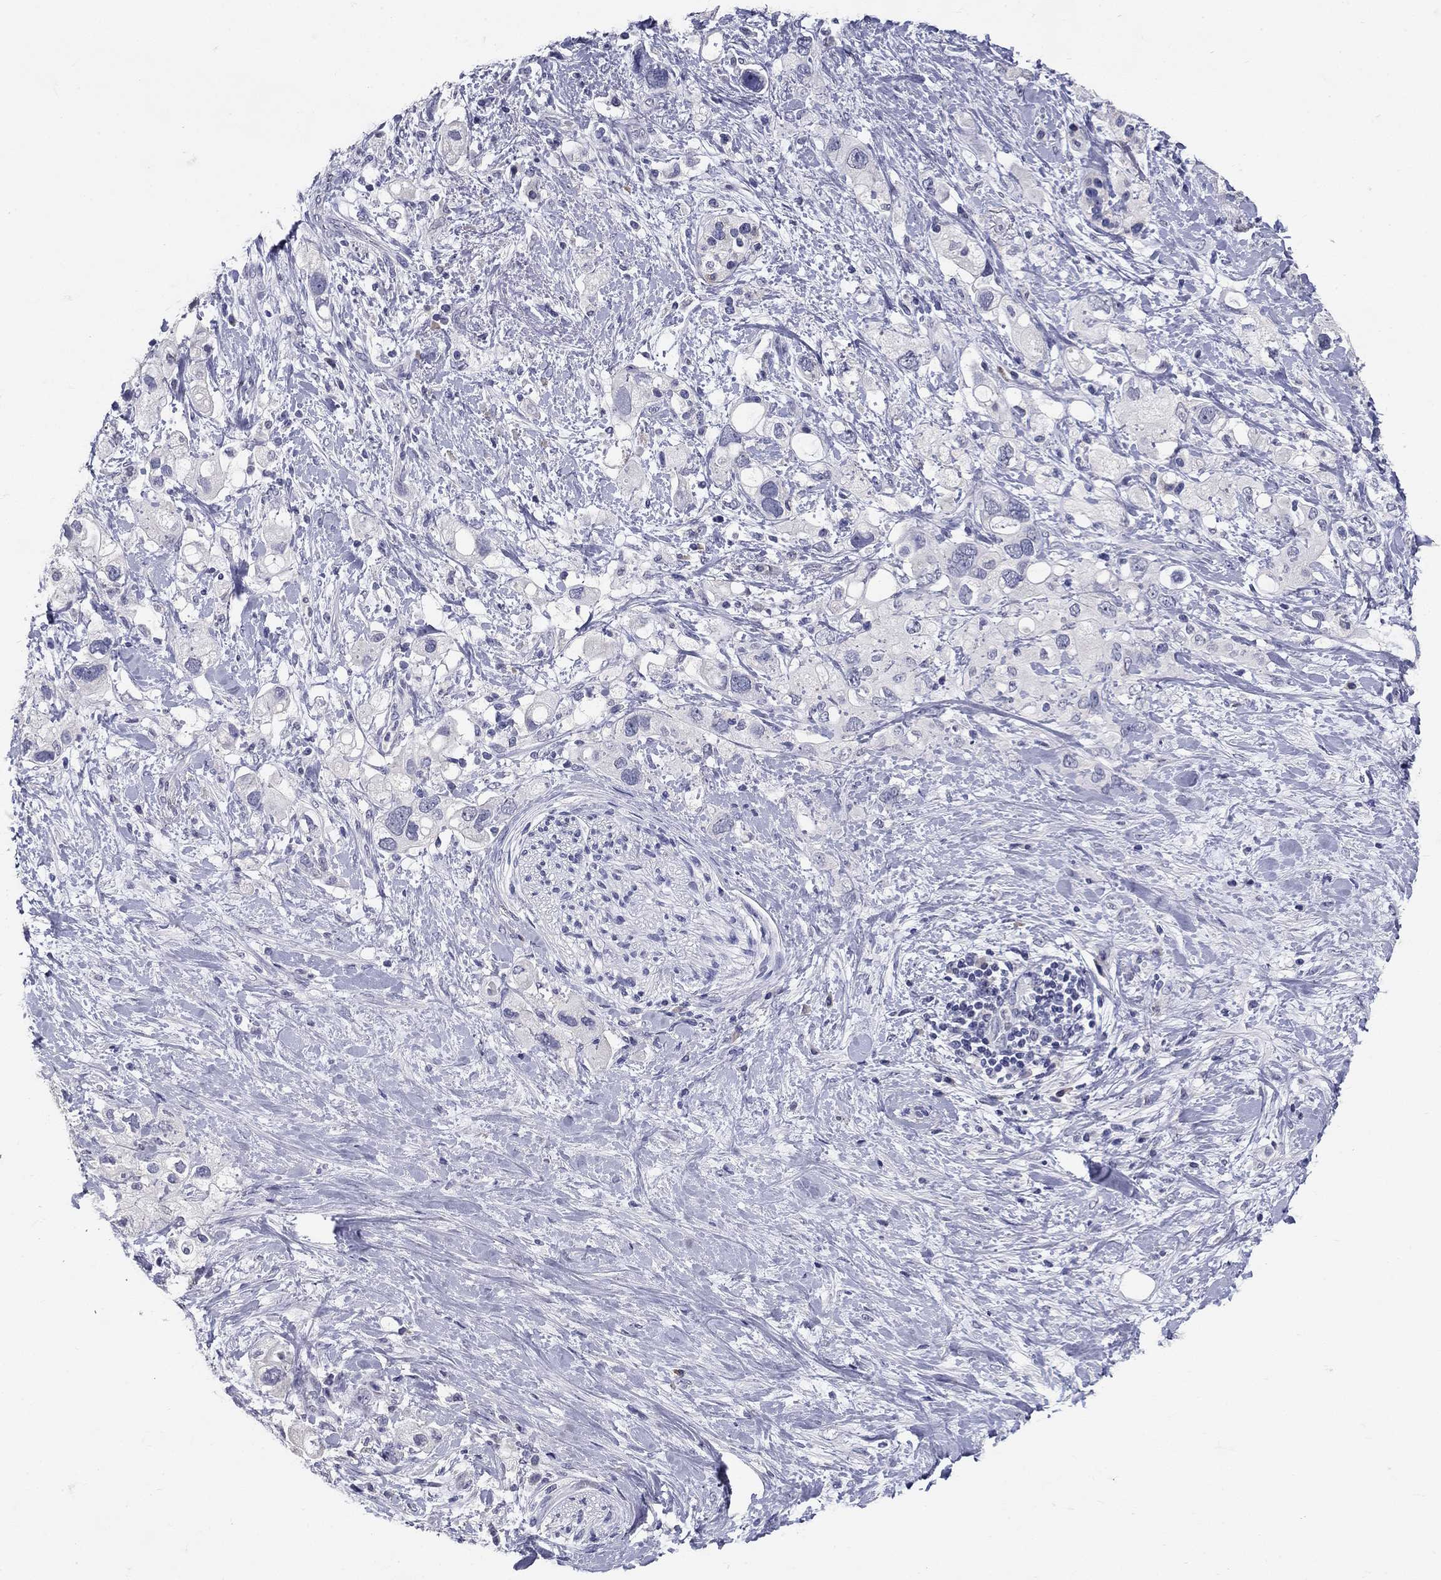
{"staining": {"intensity": "negative", "quantity": "none", "location": "none"}, "tissue": "pancreatic cancer", "cell_type": "Tumor cells", "image_type": "cancer", "snomed": [{"axis": "morphology", "description": "Adenocarcinoma, NOS"}, {"axis": "topography", "description": "Pancreas"}], "caption": "There is no significant expression in tumor cells of pancreatic adenocarcinoma.", "gene": "POMC", "patient": {"sex": "female", "age": 56}}